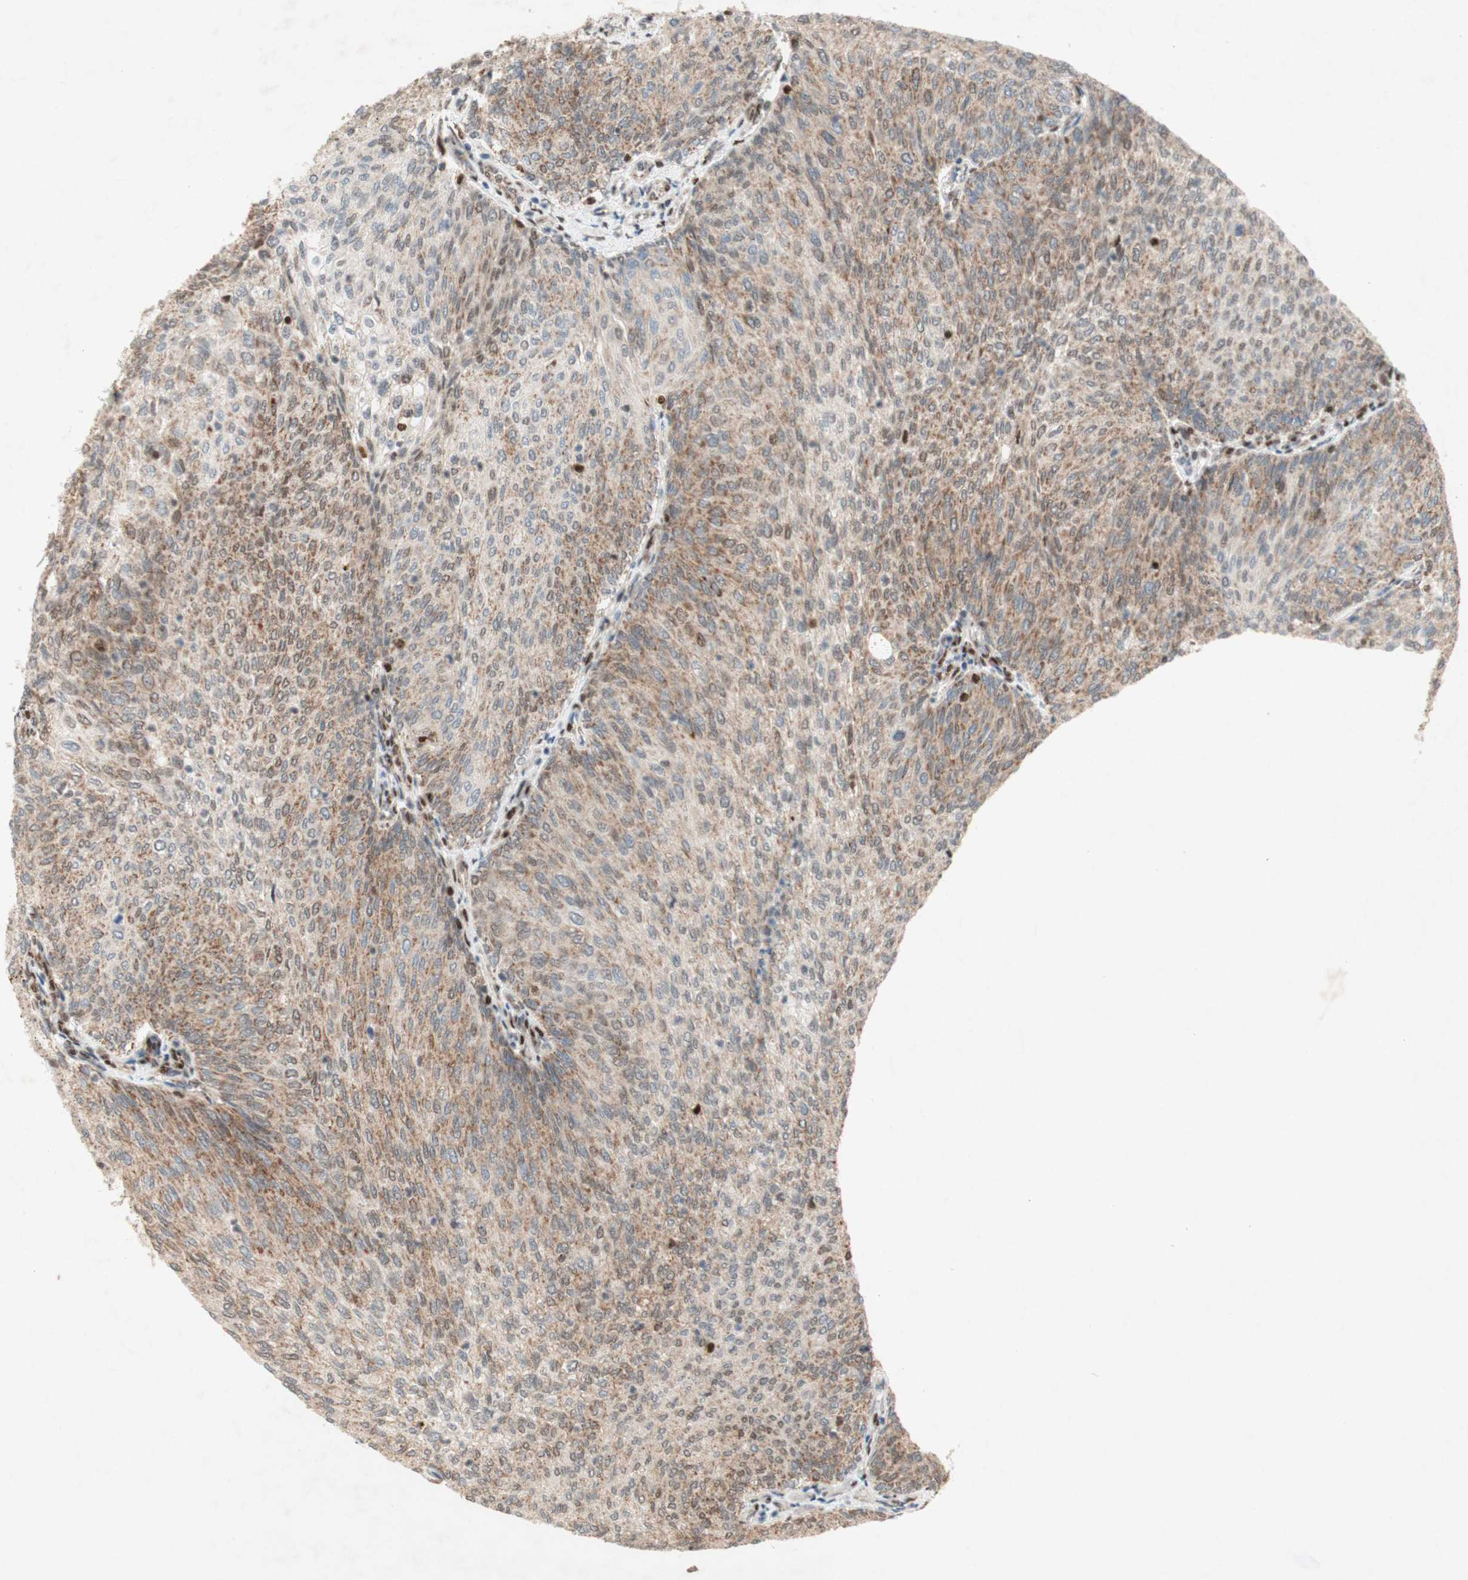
{"staining": {"intensity": "weak", "quantity": ">75%", "location": "cytoplasmic/membranous"}, "tissue": "urothelial cancer", "cell_type": "Tumor cells", "image_type": "cancer", "snomed": [{"axis": "morphology", "description": "Urothelial carcinoma, Low grade"}, {"axis": "topography", "description": "Urinary bladder"}], "caption": "Urothelial cancer was stained to show a protein in brown. There is low levels of weak cytoplasmic/membranous staining in approximately >75% of tumor cells. (DAB IHC with brightfield microscopy, high magnification).", "gene": "DNMT3A", "patient": {"sex": "female", "age": 79}}